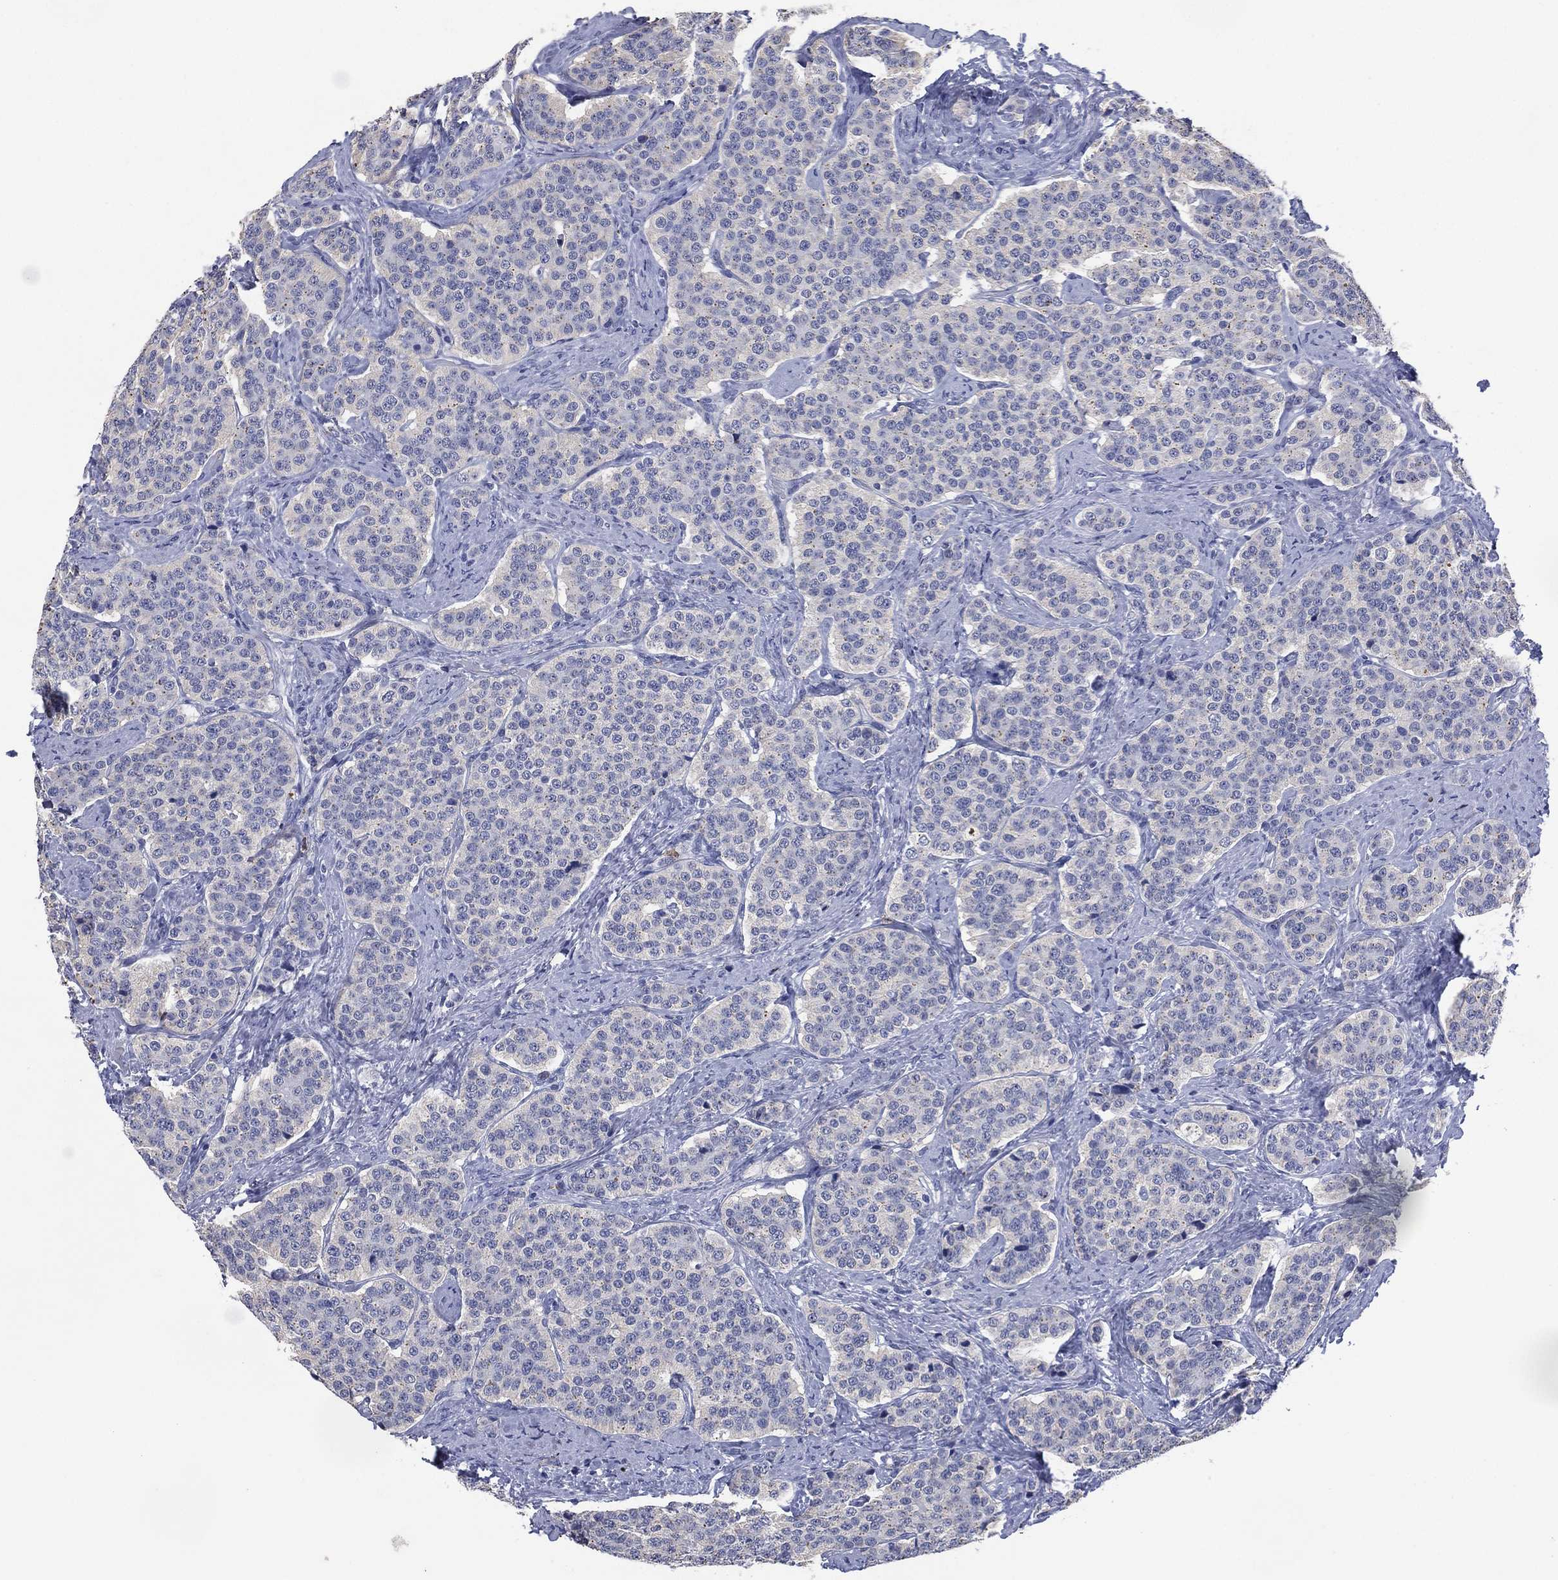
{"staining": {"intensity": "negative", "quantity": "none", "location": "none"}, "tissue": "carcinoid", "cell_type": "Tumor cells", "image_type": "cancer", "snomed": [{"axis": "morphology", "description": "Carcinoid, malignant, NOS"}, {"axis": "topography", "description": "Small intestine"}], "caption": "IHC photomicrograph of neoplastic tissue: human carcinoid stained with DAB reveals no significant protein staining in tumor cells. (DAB (3,3'-diaminobenzidine) IHC, high magnification).", "gene": "FSCN2", "patient": {"sex": "female", "age": 58}}